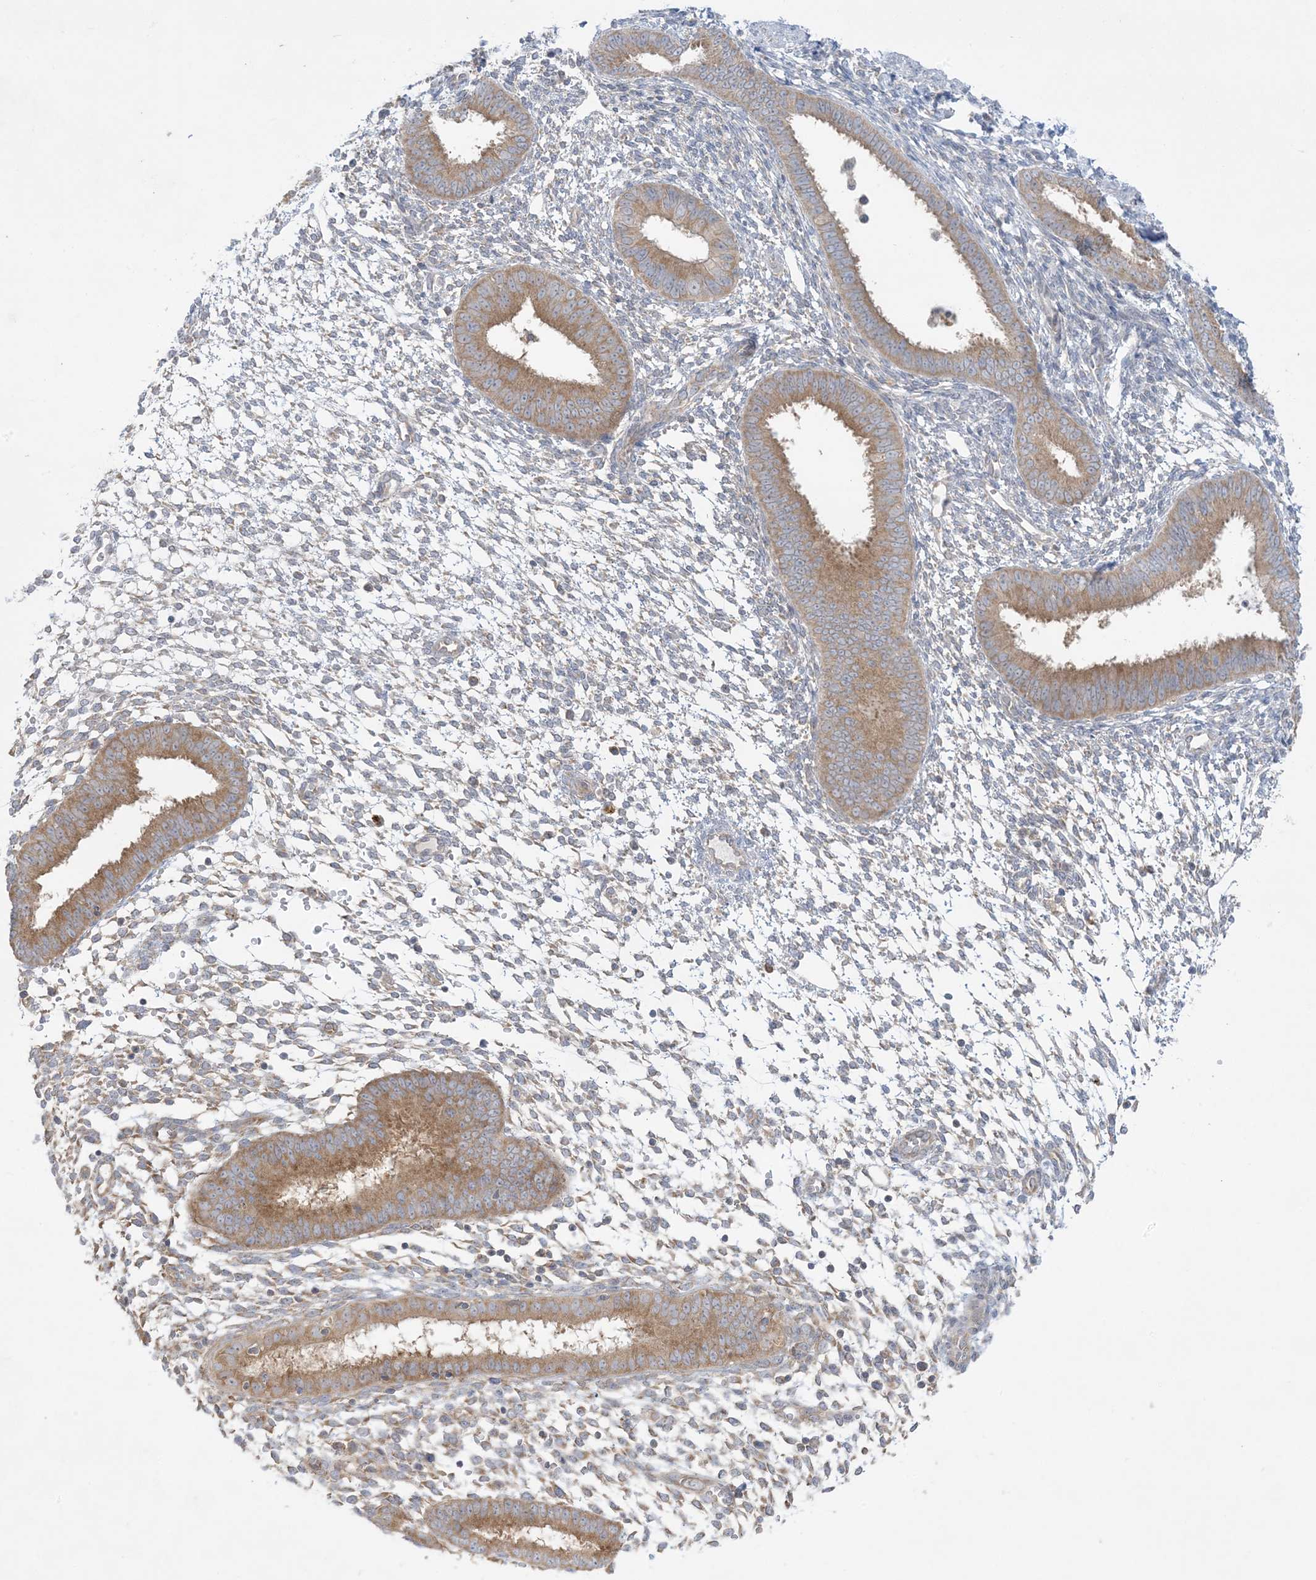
{"staining": {"intensity": "negative", "quantity": "none", "location": "none"}, "tissue": "endometrium", "cell_type": "Cells in endometrial stroma", "image_type": "normal", "snomed": [{"axis": "morphology", "description": "Normal tissue, NOS"}, {"axis": "topography", "description": "Uterus"}, {"axis": "topography", "description": "Endometrium"}], "caption": "A photomicrograph of endometrium stained for a protein displays no brown staining in cells in endometrial stroma. The staining was performed using DAB (3,3'-diaminobenzidine) to visualize the protein expression in brown, while the nuclei were stained in blue with hematoxylin (Magnification: 20x).", "gene": "RPP40", "patient": {"sex": "female", "age": 48}}